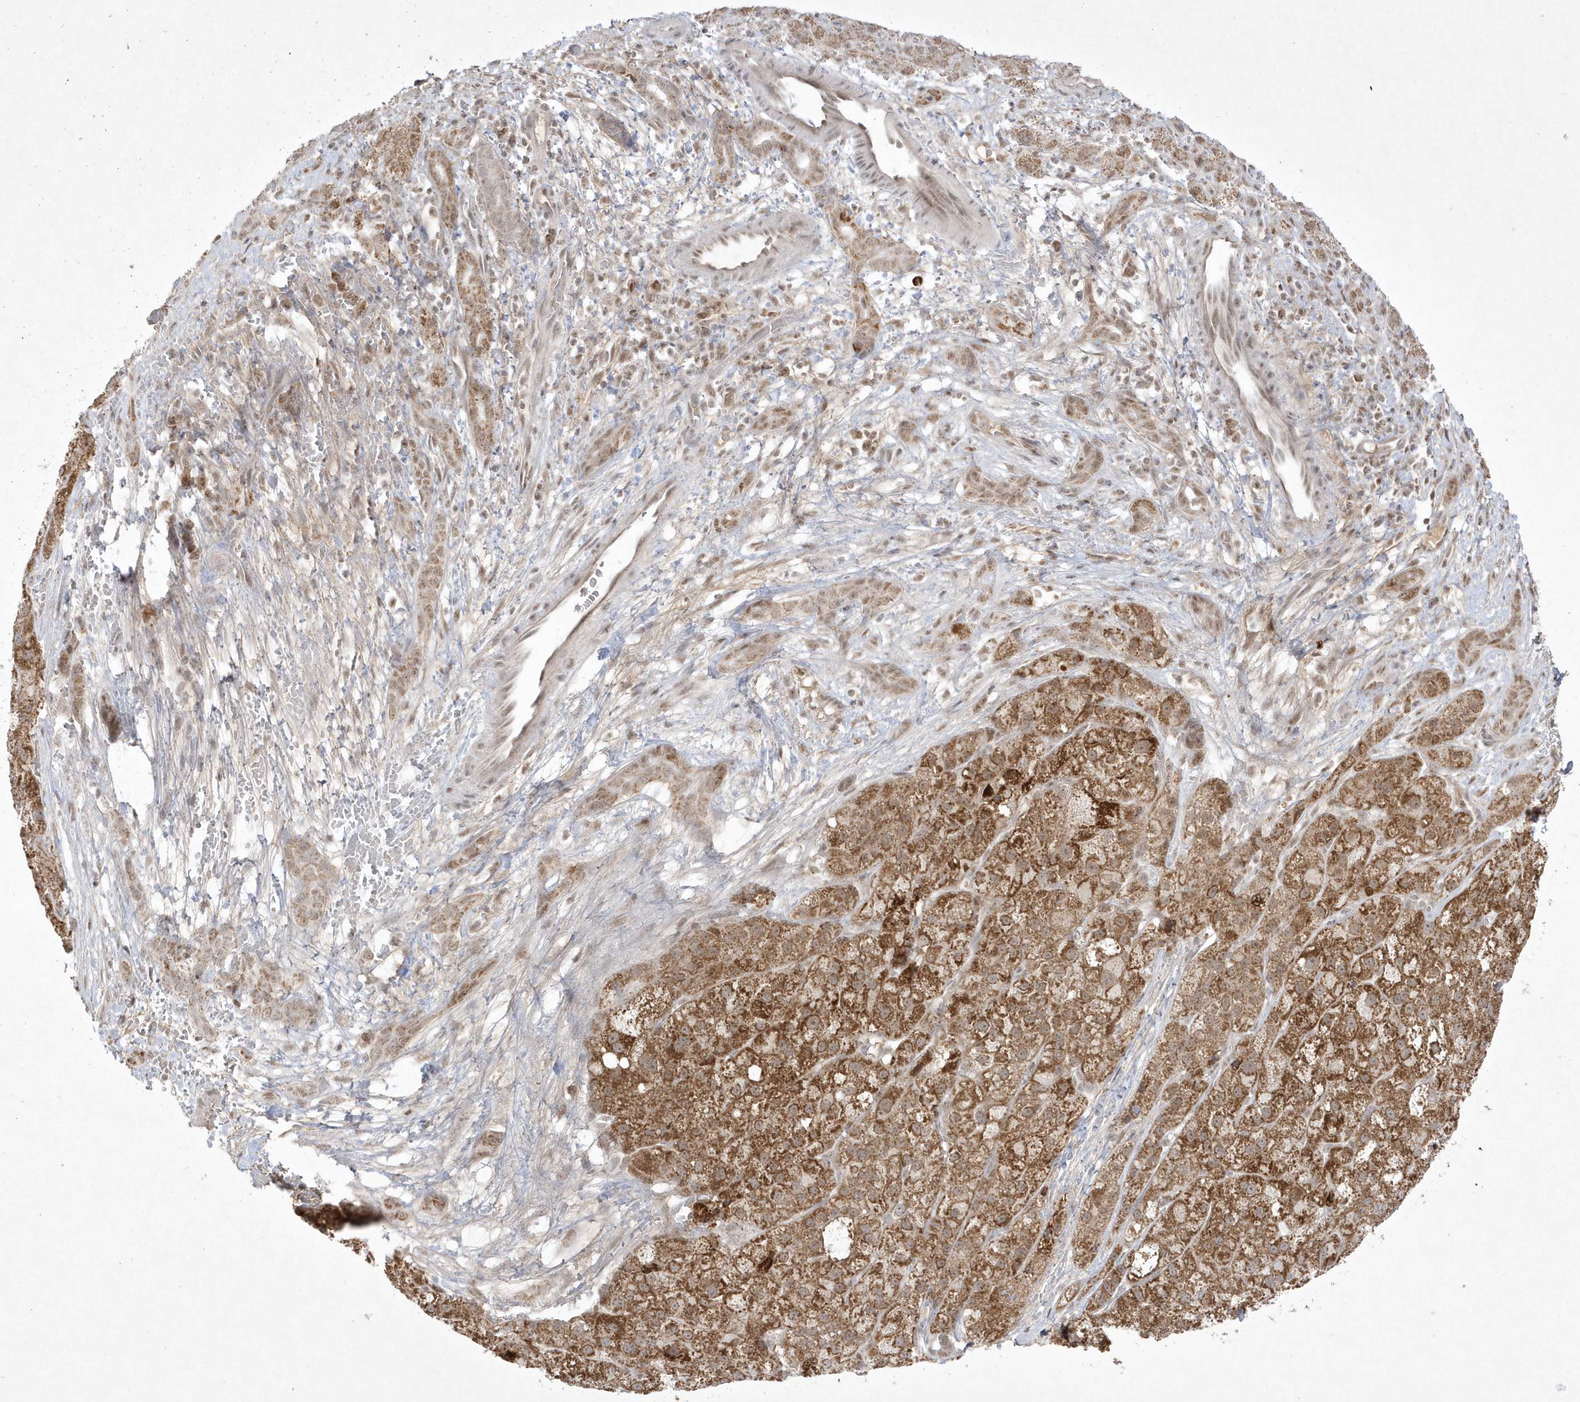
{"staining": {"intensity": "moderate", "quantity": ">75%", "location": "cytoplasmic/membranous"}, "tissue": "liver cancer", "cell_type": "Tumor cells", "image_type": "cancer", "snomed": [{"axis": "morphology", "description": "Carcinoma, Hepatocellular, NOS"}, {"axis": "topography", "description": "Liver"}], "caption": "Immunohistochemical staining of liver hepatocellular carcinoma demonstrates moderate cytoplasmic/membranous protein expression in about >75% of tumor cells.", "gene": "CPSF3", "patient": {"sex": "male", "age": 57}}